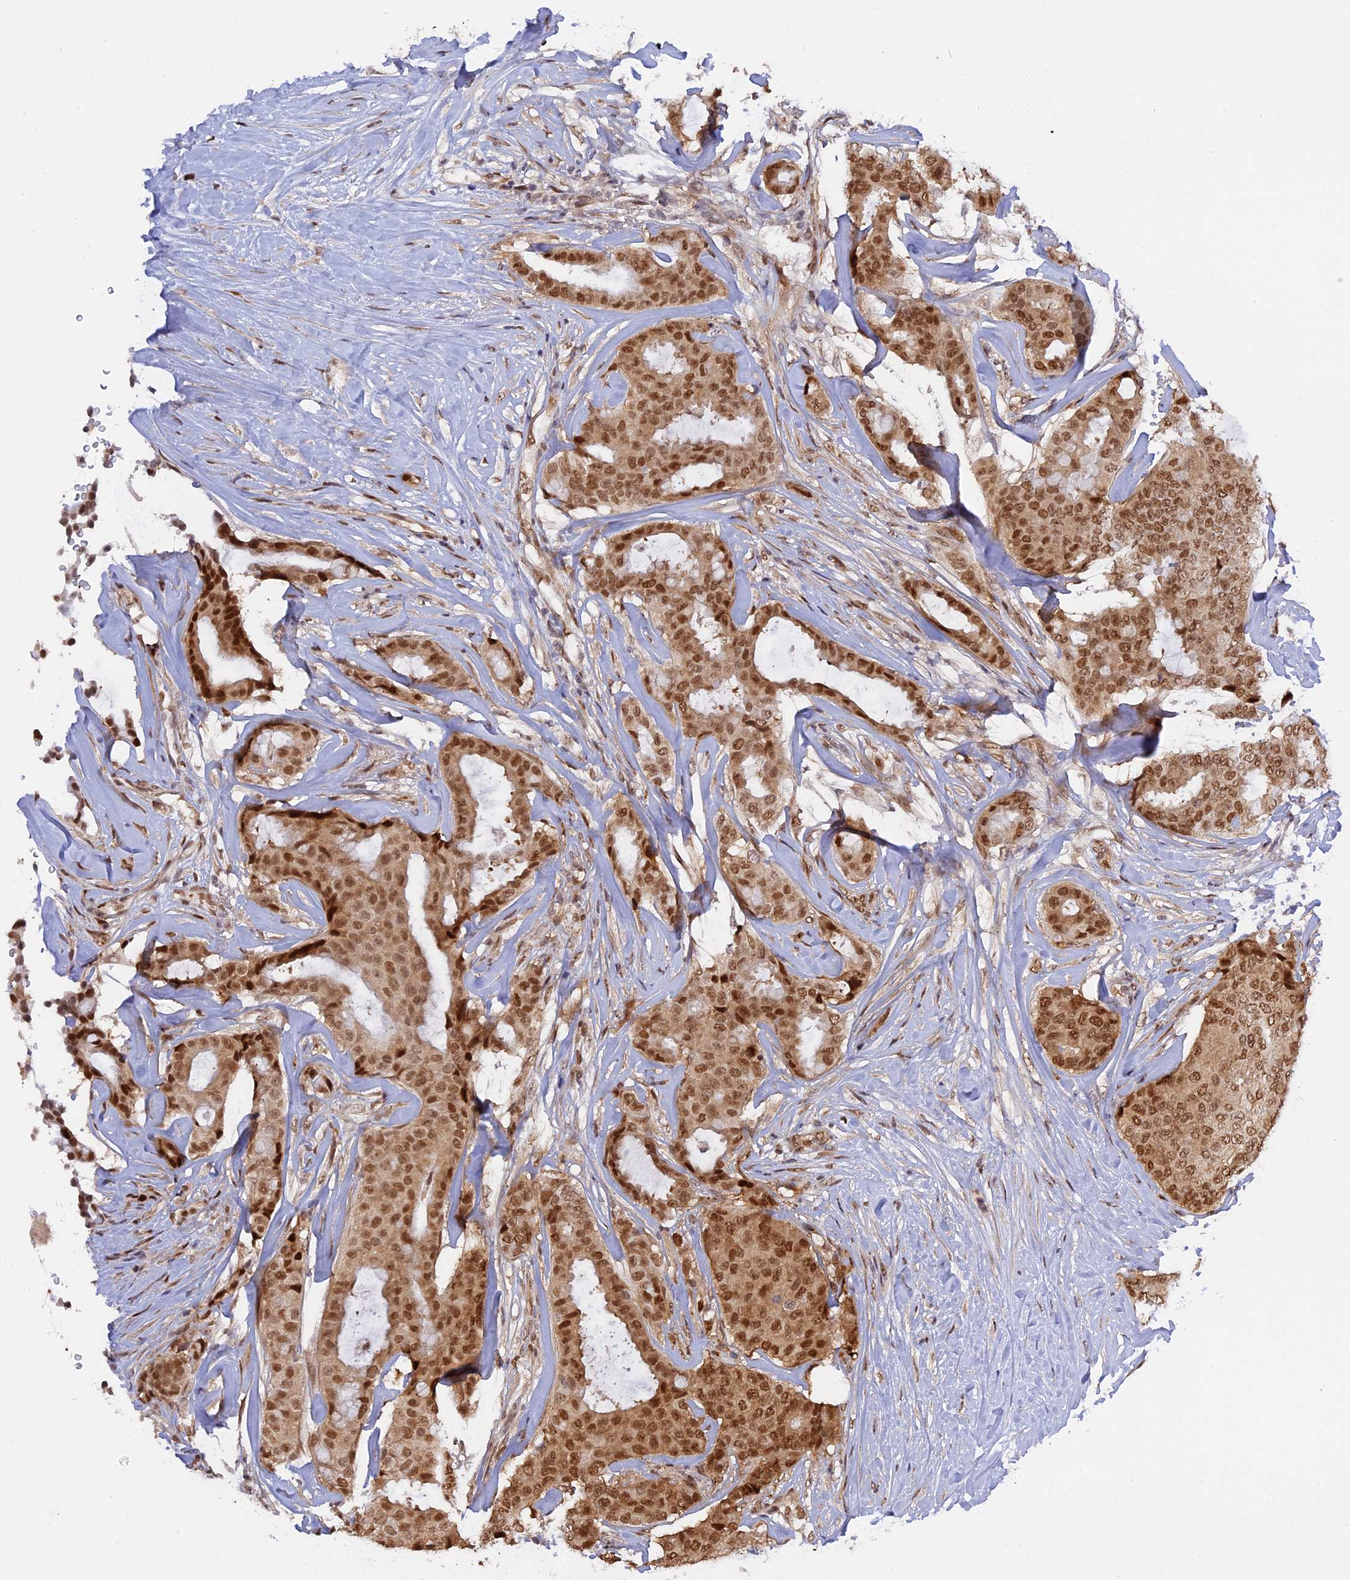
{"staining": {"intensity": "moderate", "quantity": ">75%", "location": "nuclear"}, "tissue": "breast cancer", "cell_type": "Tumor cells", "image_type": "cancer", "snomed": [{"axis": "morphology", "description": "Duct carcinoma"}, {"axis": "topography", "description": "Breast"}], "caption": "Moderate nuclear positivity is present in approximately >75% of tumor cells in breast cancer (intraductal carcinoma).", "gene": "ZNF428", "patient": {"sex": "female", "age": 75}}